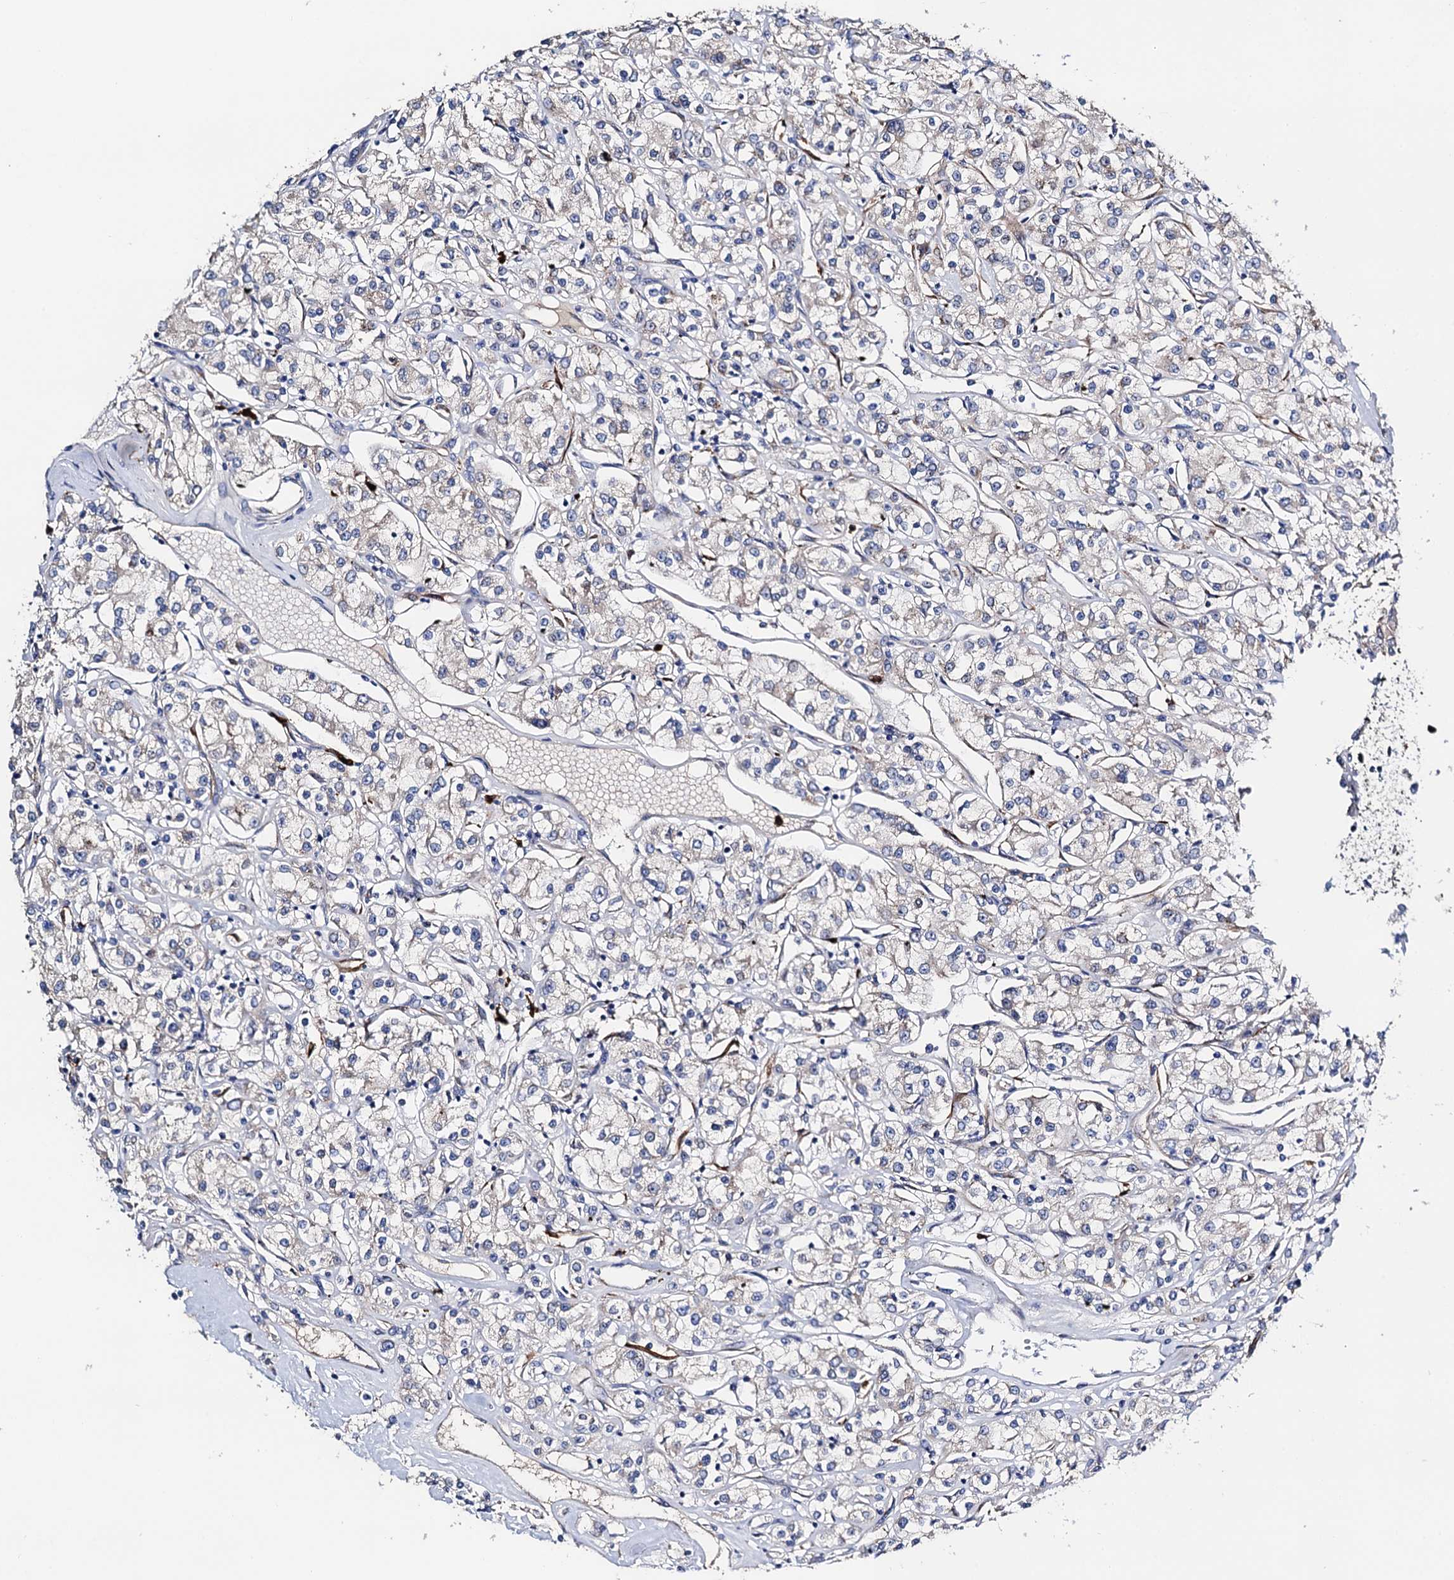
{"staining": {"intensity": "negative", "quantity": "none", "location": "none"}, "tissue": "renal cancer", "cell_type": "Tumor cells", "image_type": "cancer", "snomed": [{"axis": "morphology", "description": "Adenocarcinoma, NOS"}, {"axis": "topography", "description": "Kidney"}], "caption": "Immunohistochemistry histopathology image of human renal adenocarcinoma stained for a protein (brown), which reveals no staining in tumor cells.", "gene": "FREM3", "patient": {"sex": "female", "age": 59}}